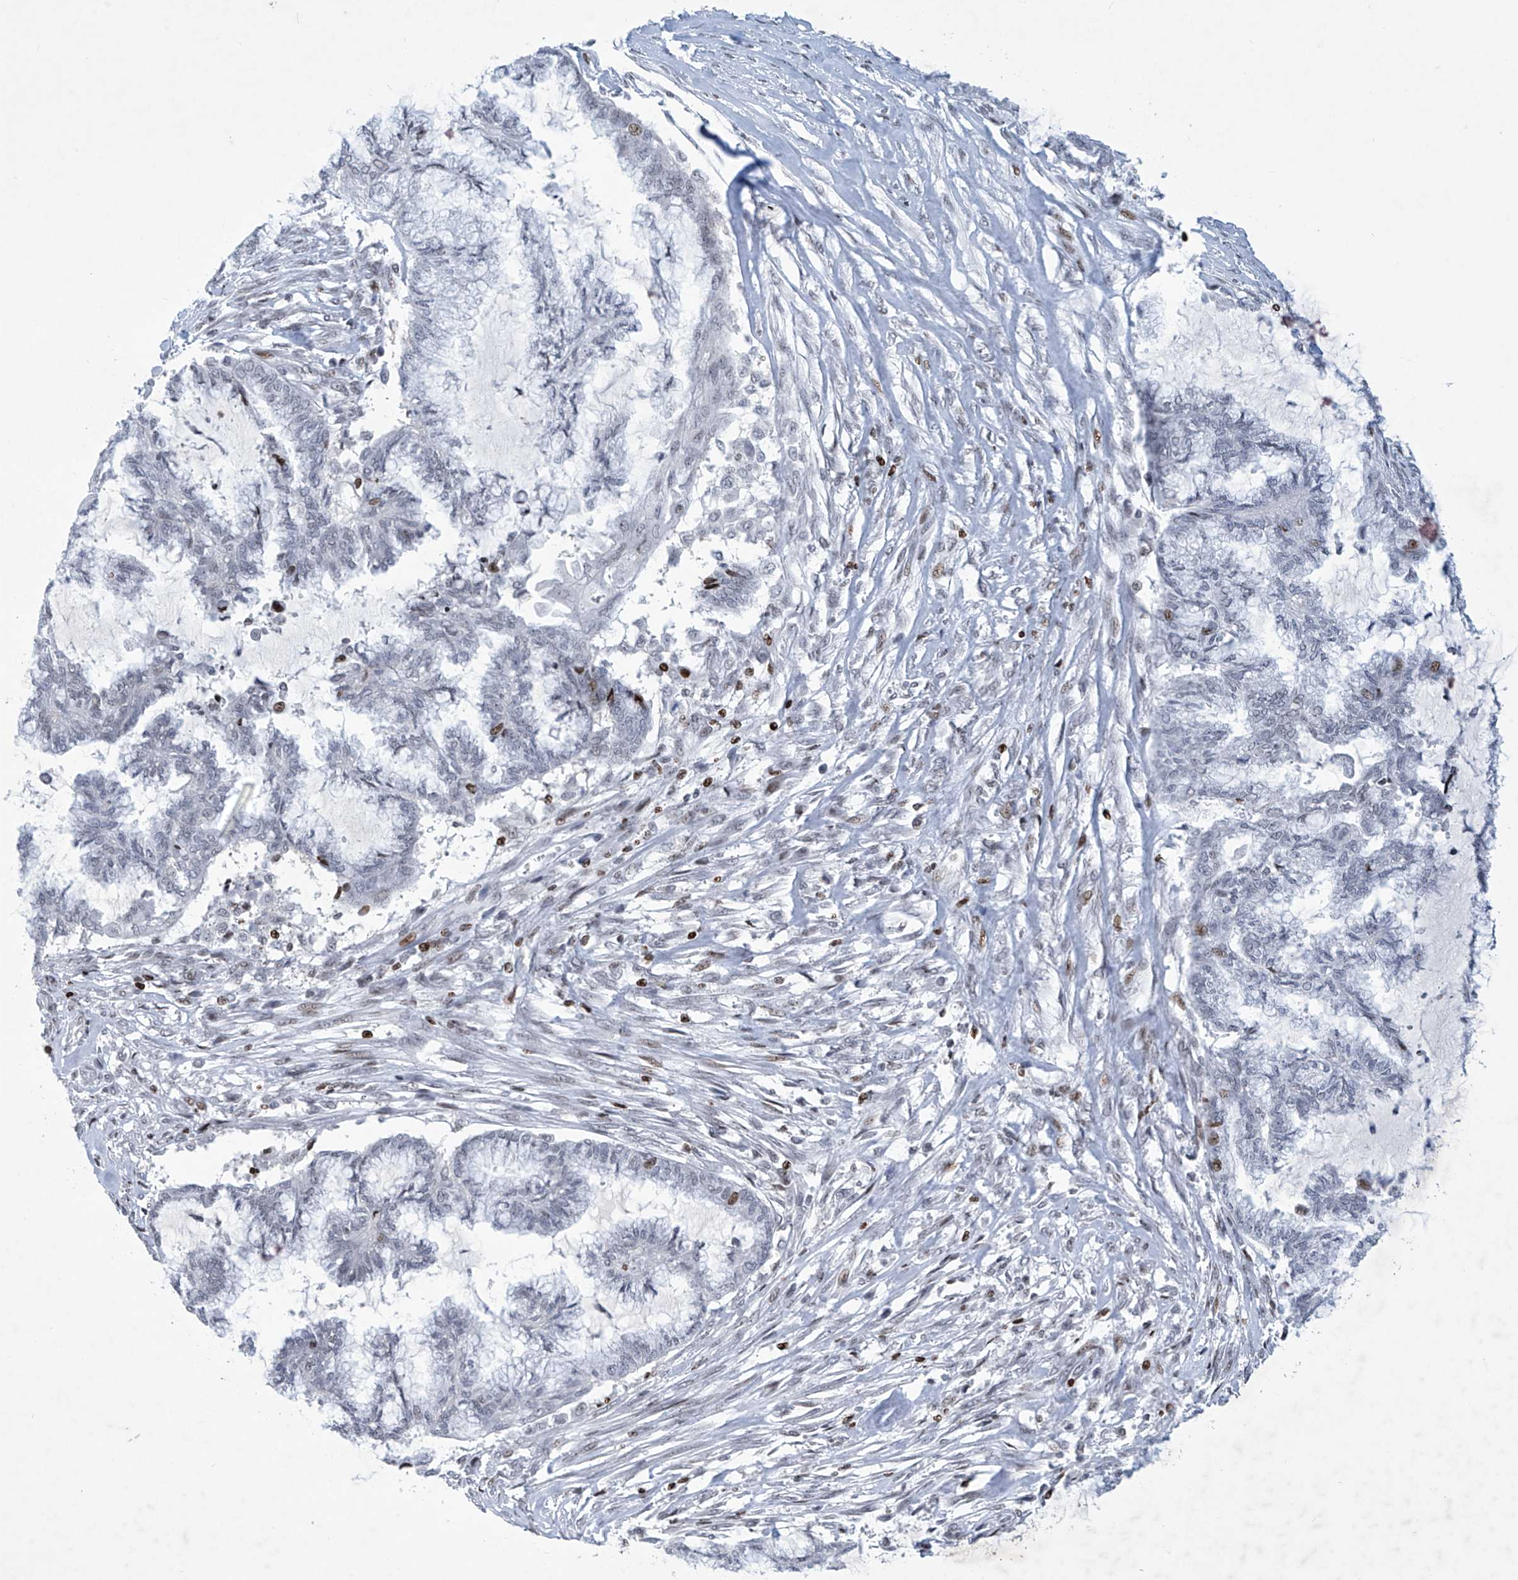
{"staining": {"intensity": "weak", "quantity": "<25%", "location": "nuclear"}, "tissue": "endometrial cancer", "cell_type": "Tumor cells", "image_type": "cancer", "snomed": [{"axis": "morphology", "description": "Adenocarcinoma, NOS"}, {"axis": "topography", "description": "Endometrium"}], "caption": "There is no significant staining in tumor cells of adenocarcinoma (endometrial).", "gene": "RFX7", "patient": {"sex": "female", "age": 86}}